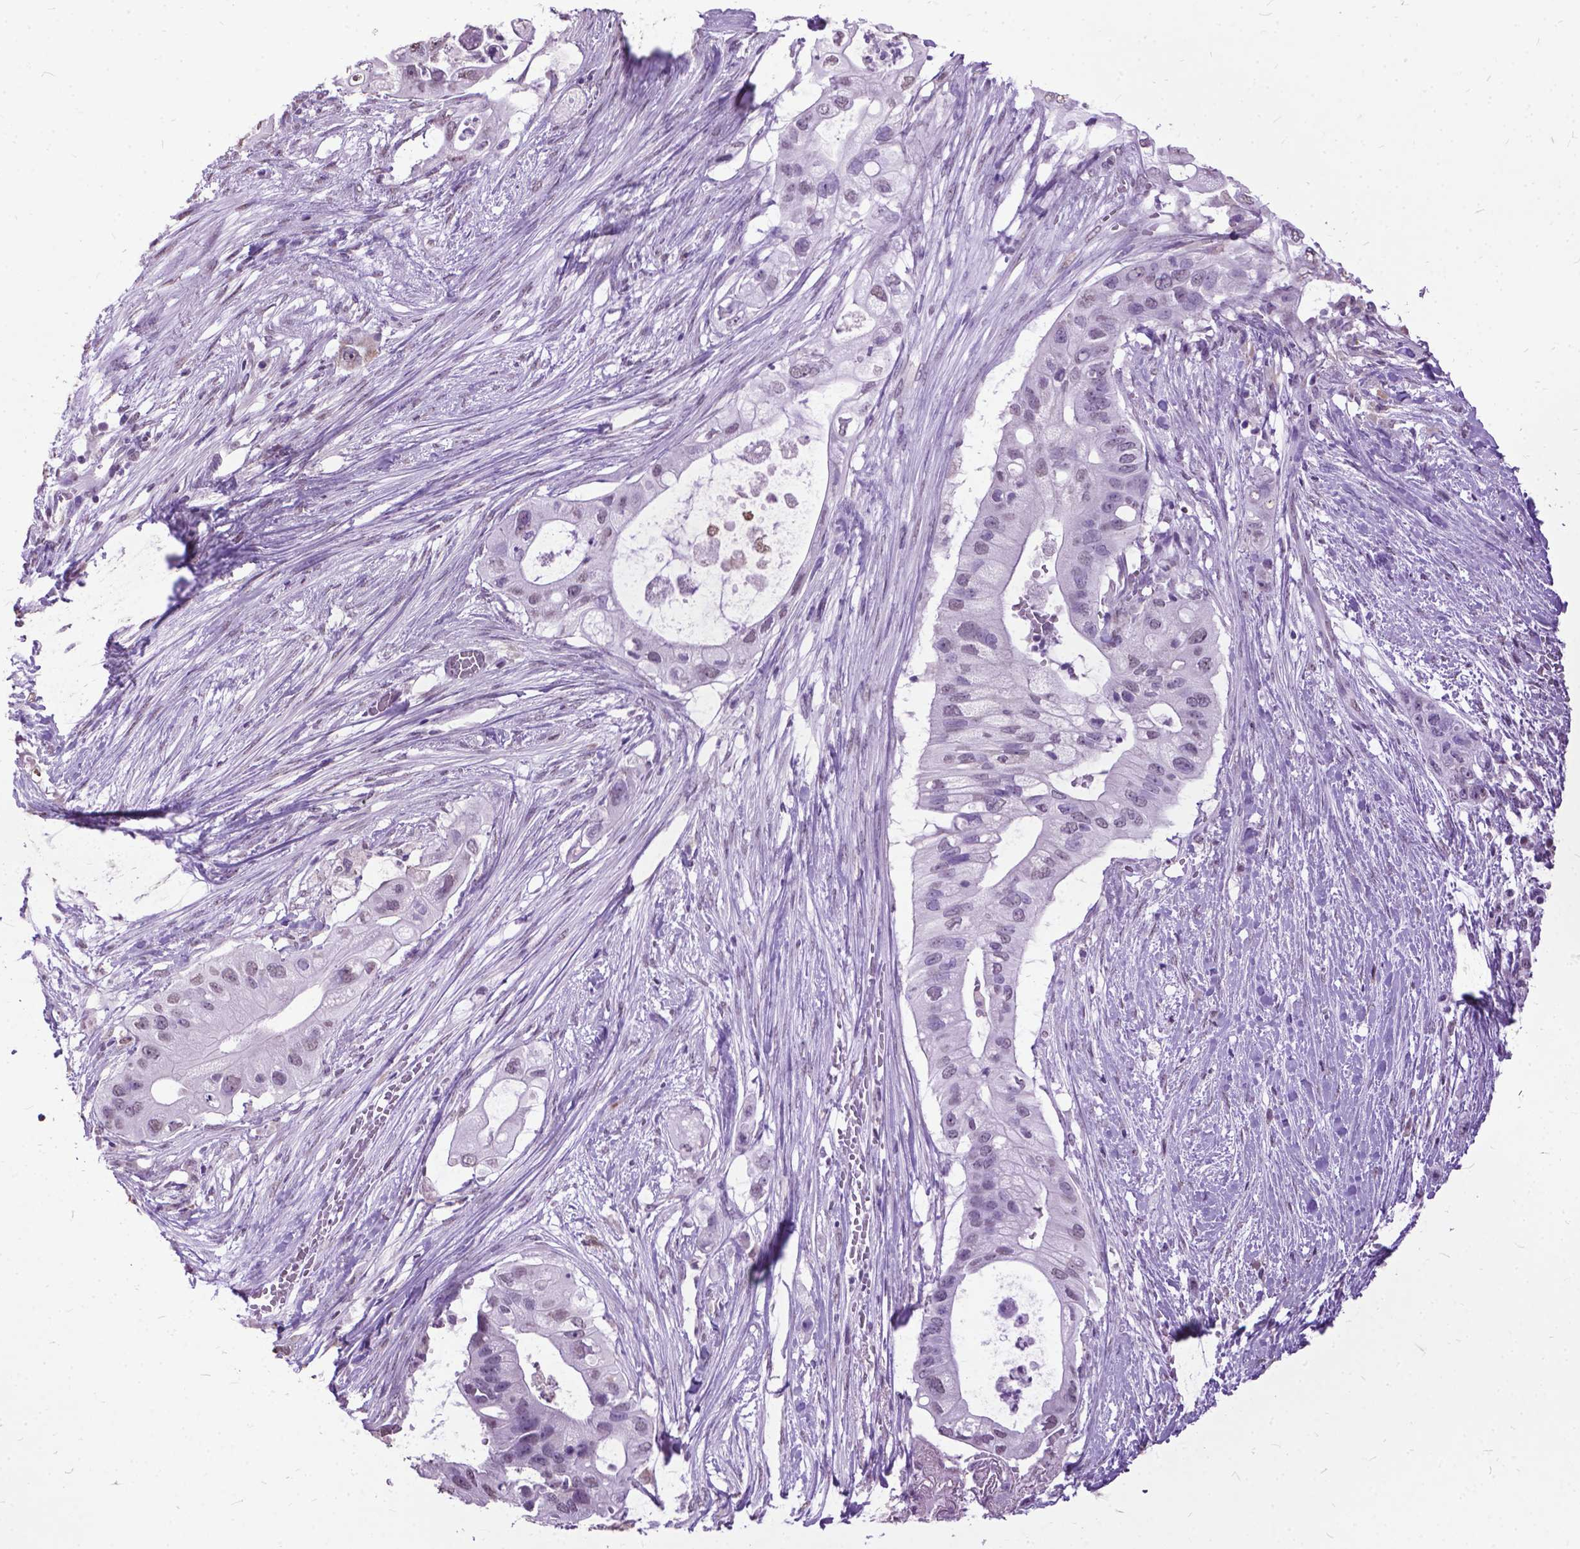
{"staining": {"intensity": "moderate", "quantity": "<25%", "location": "nuclear"}, "tissue": "pancreatic cancer", "cell_type": "Tumor cells", "image_type": "cancer", "snomed": [{"axis": "morphology", "description": "Adenocarcinoma, NOS"}, {"axis": "topography", "description": "Pancreas"}], "caption": "Moderate nuclear positivity for a protein is appreciated in approximately <25% of tumor cells of pancreatic adenocarcinoma using immunohistochemistry.", "gene": "MARCHF10", "patient": {"sex": "female", "age": 72}}